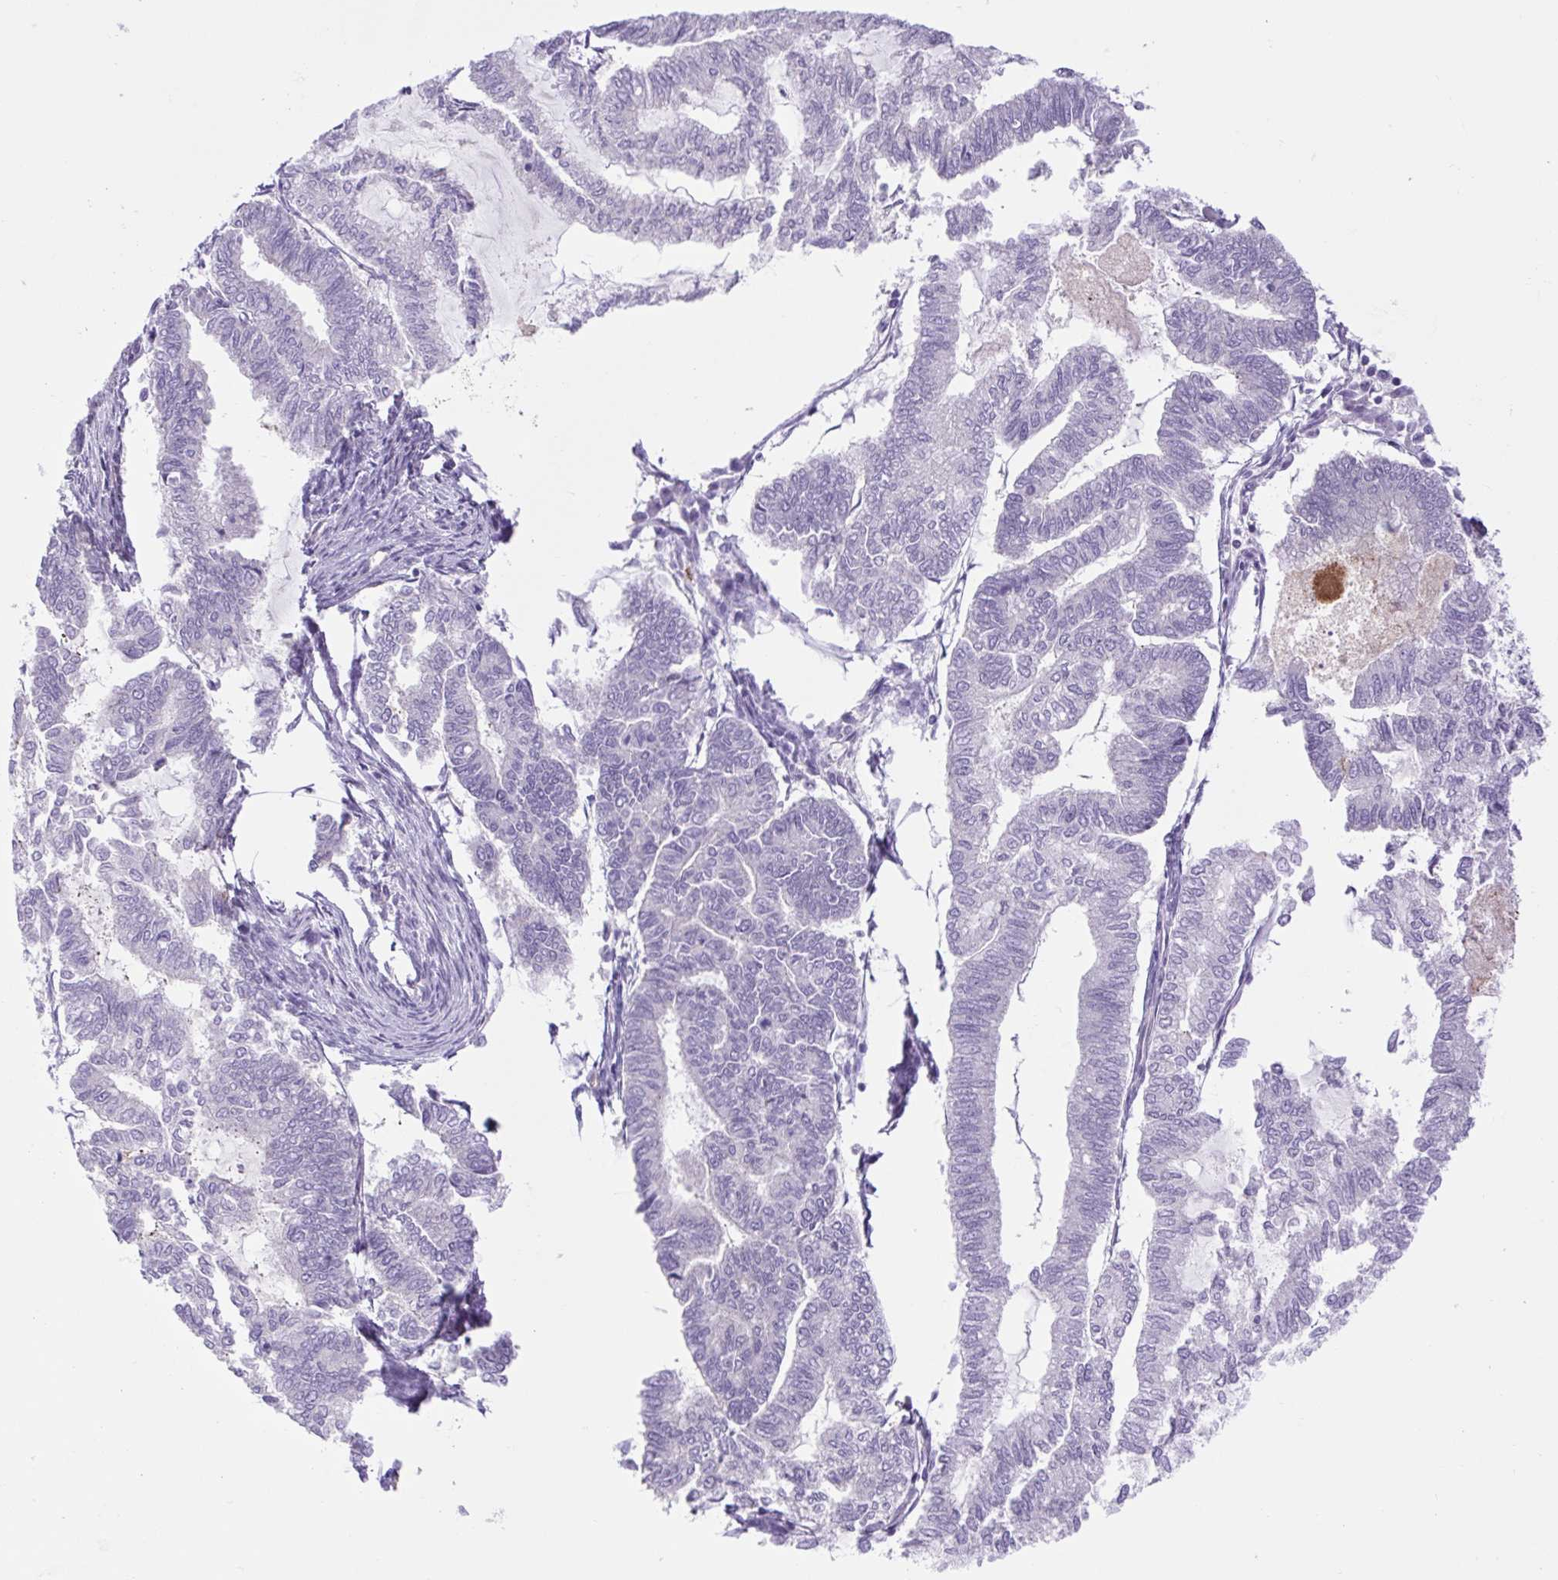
{"staining": {"intensity": "negative", "quantity": "none", "location": "none"}, "tissue": "endometrial cancer", "cell_type": "Tumor cells", "image_type": "cancer", "snomed": [{"axis": "morphology", "description": "Adenocarcinoma, NOS"}, {"axis": "topography", "description": "Endometrium"}], "caption": "This is an immunohistochemistry (IHC) micrograph of endometrial cancer (adenocarcinoma). There is no expression in tumor cells.", "gene": "FAM177B", "patient": {"sex": "female", "age": 79}}